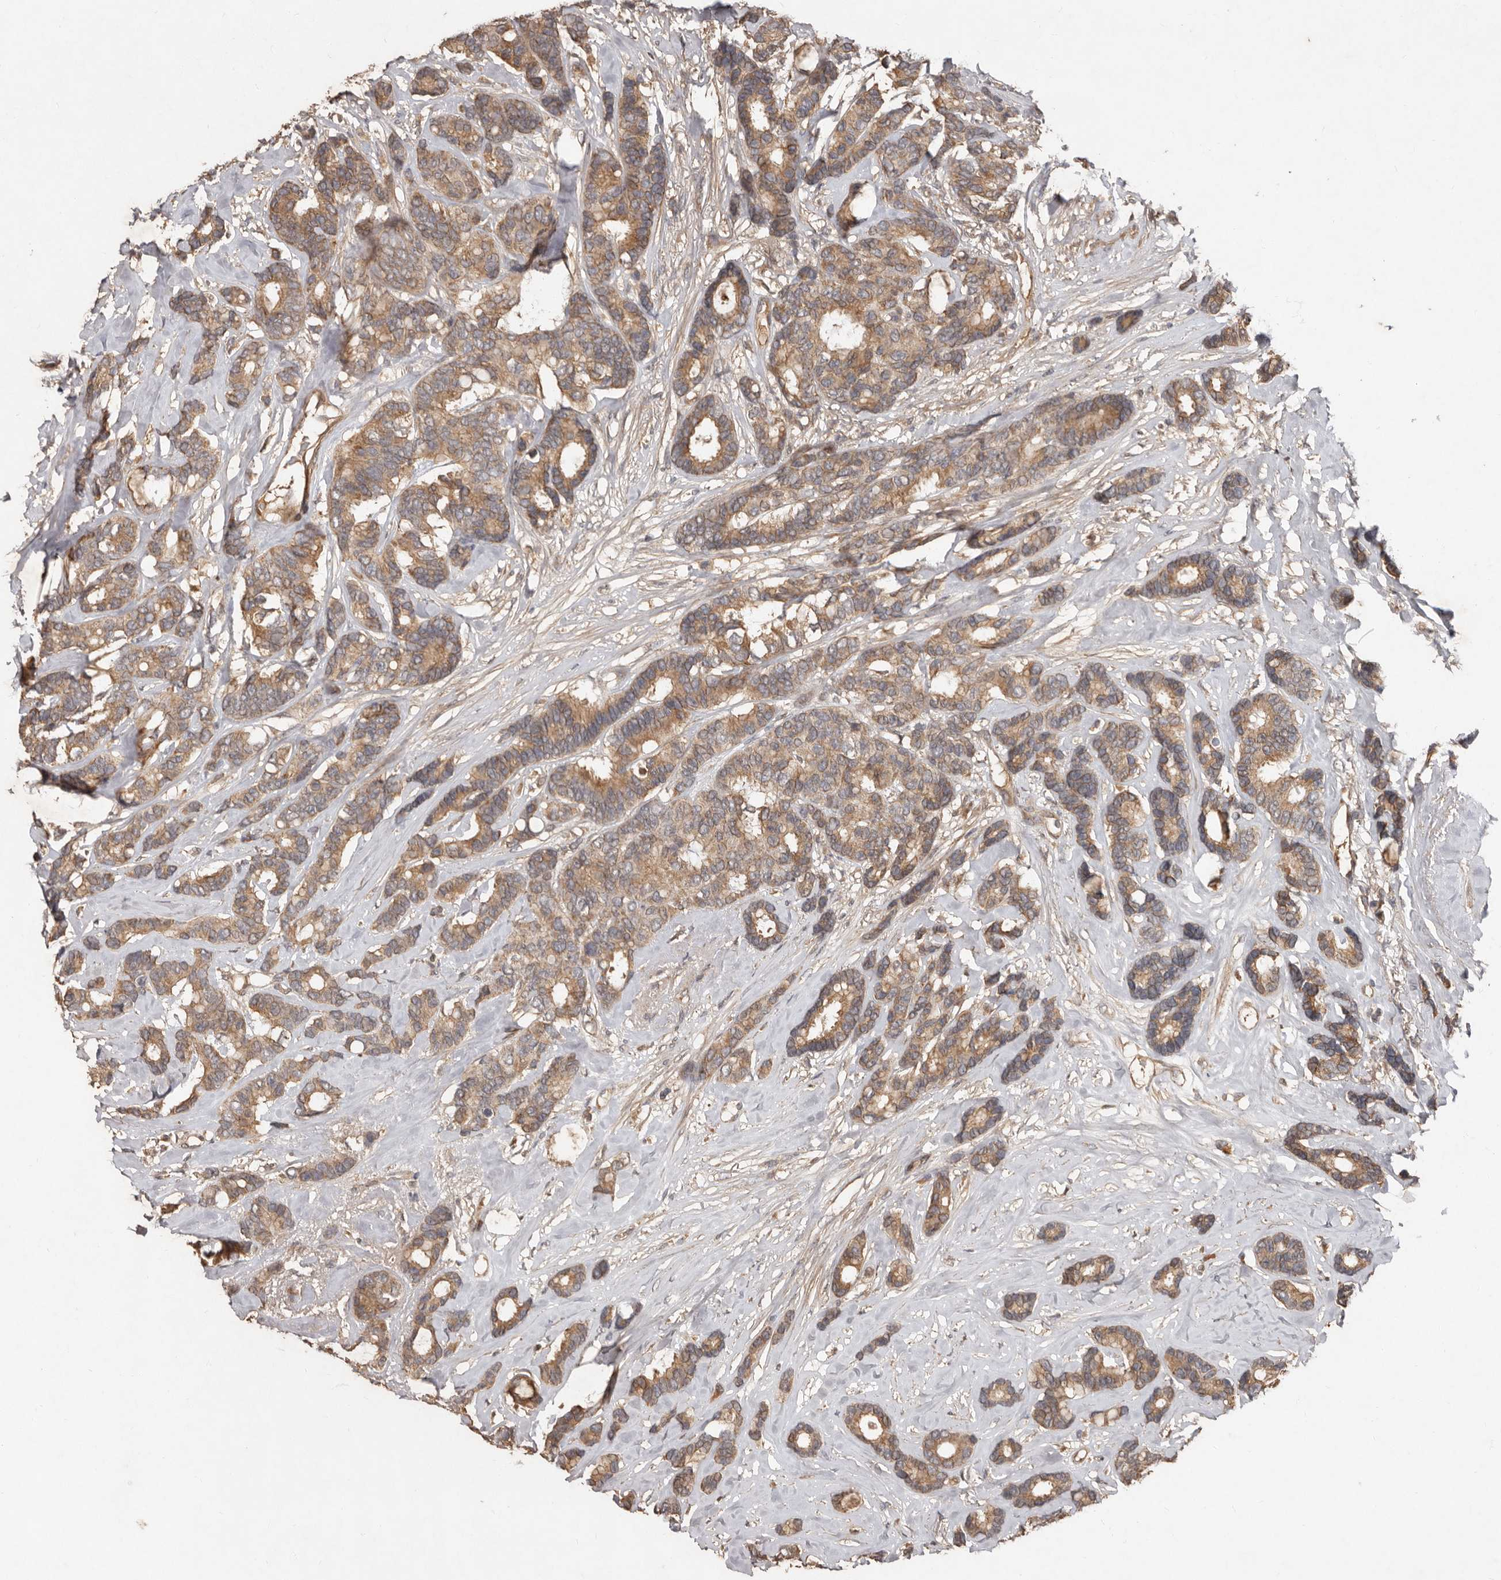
{"staining": {"intensity": "moderate", "quantity": ">75%", "location": "cytoplasmic/membranous"}, "tissue": "breast cancer", "cell_type": "Tumor cells", "image_type": "cancer", "snomed": [{"axis": "morphology", "description": "Duct carcinoma"}, {"axis": "topography", "description": "Breast"}], "caption": "Intraductal carcinoma (breast) stained for a protein exhibits moderate cytoplasmic/membranous positivity in tumor cells.", "gene": "KIF26B", "patient": {"sex": "female", "age": 87}}